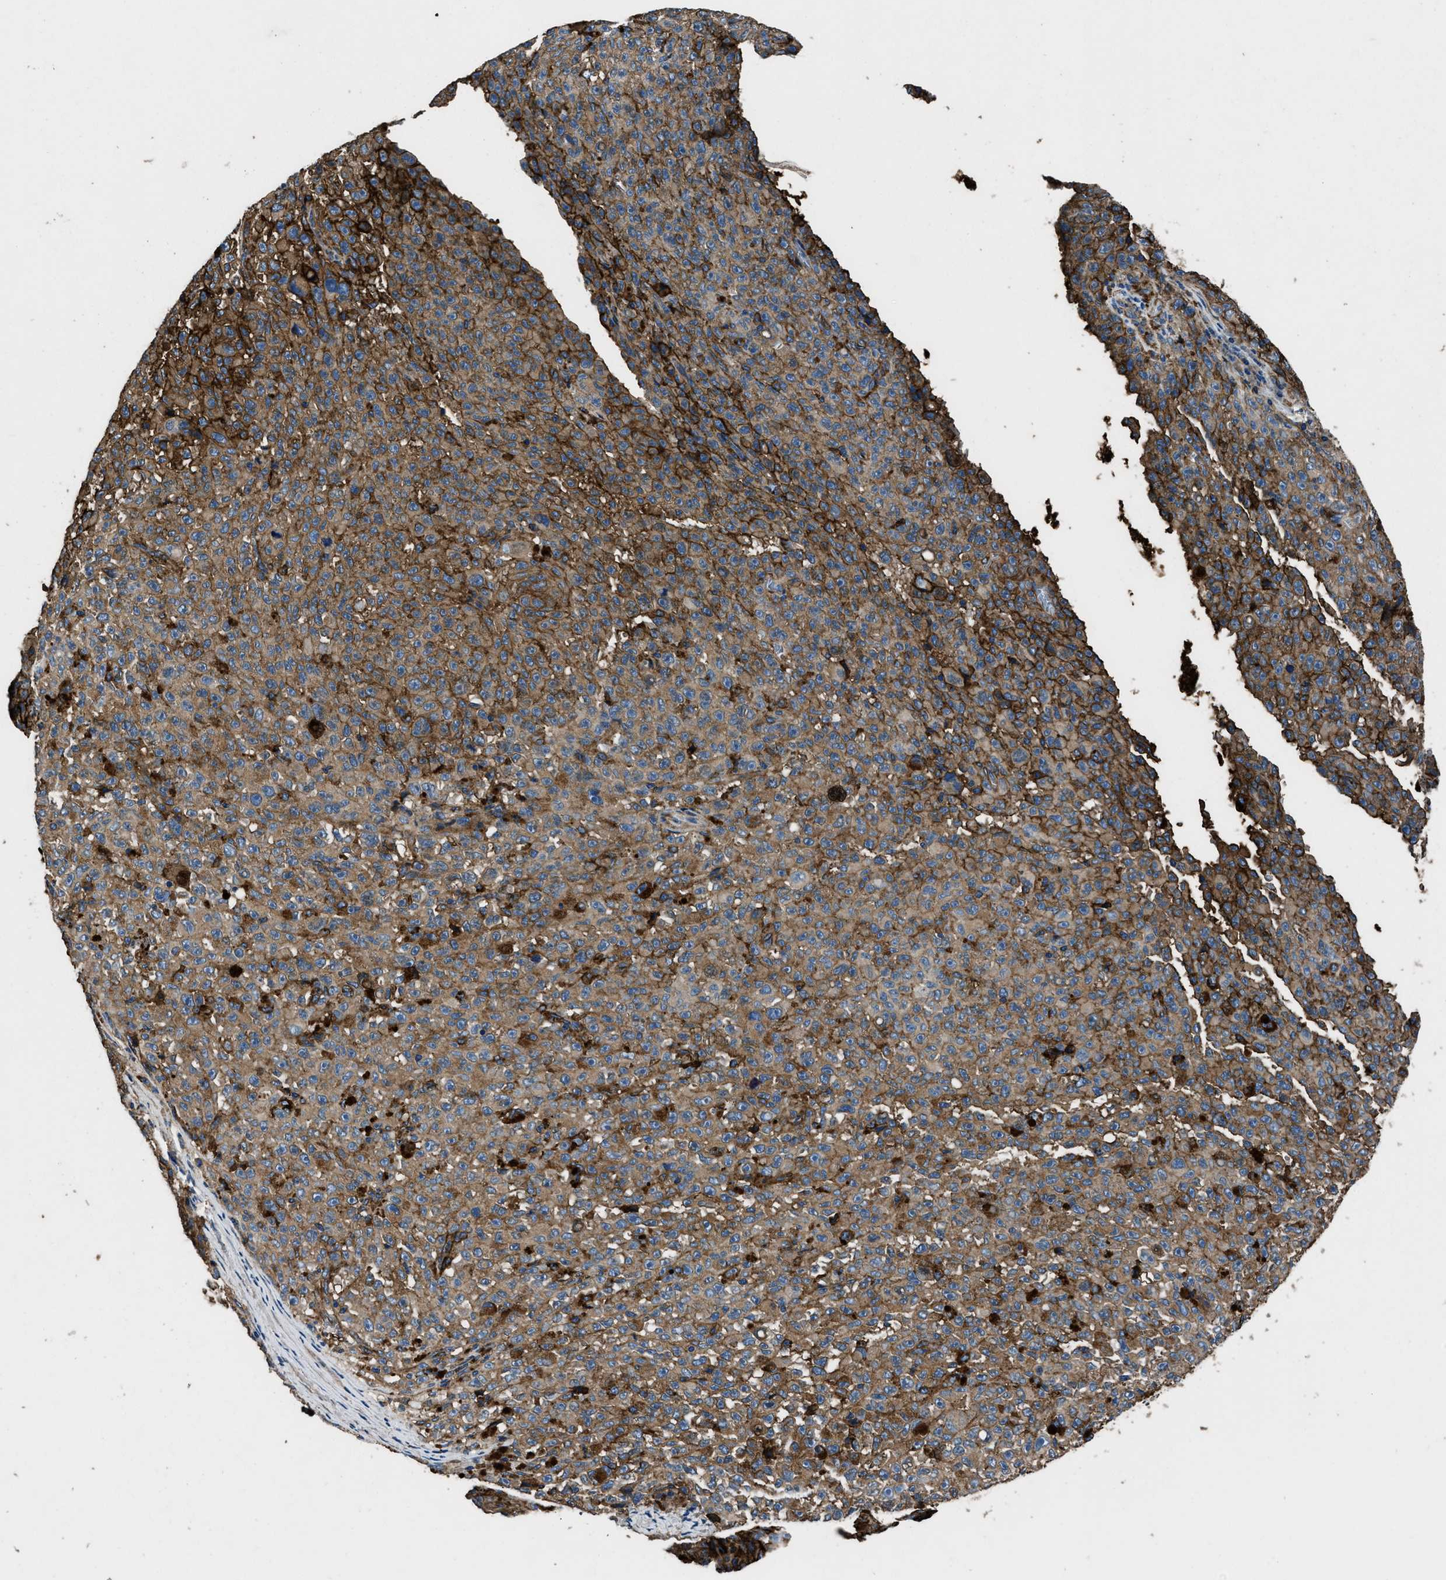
{"staining": {"intensity": "strong", "quantity": ">75%", "location": "cytoplasmic/membranous"}, "tissue": "melanoma", "cell_type": "Tumor cells", "image_type": "cancer", "snomed": [{"axis": "morphology", "description": "Malignant melanoma, NOS"}, {"axis": "topography", "description": "Skin"}], "caption": "Tumor cells demonstrate high levels of strong cytoplasmic/membranous staining in about >75% of cells in melanoma.", "gene": "CD276", "patient": {"sex": "female", "age": 82}}